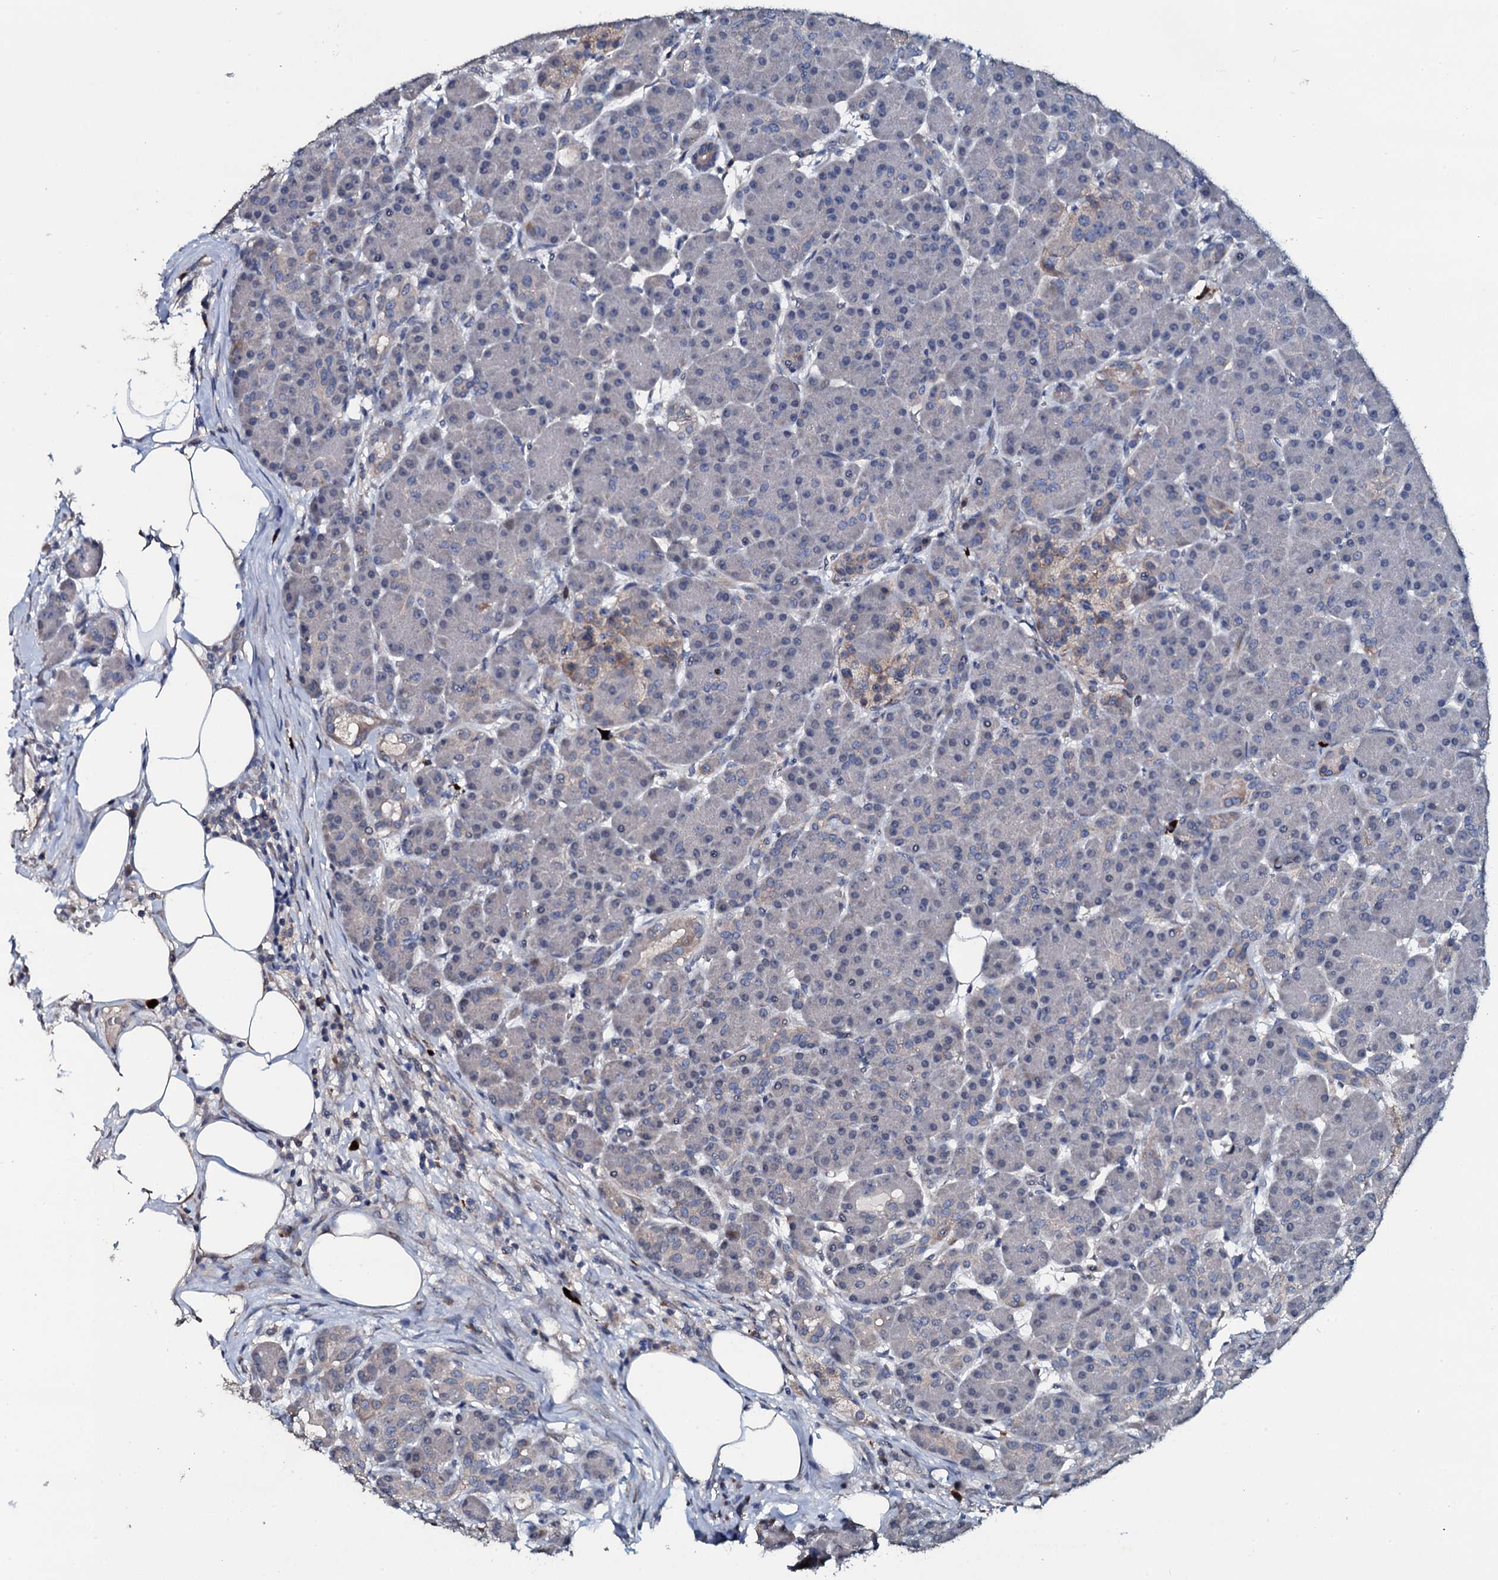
{"staining": {"intensity": "negative", "quantity": "none", "location": "none"}, "tissue": "pancreas", "cell_type": "Exocrine glandular cells", "image_type": "normal", "snomed": [{"axis": "morphology", "description": "Normal tissue, NOS"}, {"axis": "topography", "description": "Pancreas"}], "caption": "High power microscopy photomicrograph of an immunohistochemistry (IHC) photomicrograph of normal pancreas, revealing no significant staining in exocrine glandular cells. (DAB (3,3'-diaminobenzidine) immunohistochemistry (IHC) visualized using brightfield microscopy, high magnification).", "gene": "IL12B", "patient": {"sex": "male", "age": 63}}